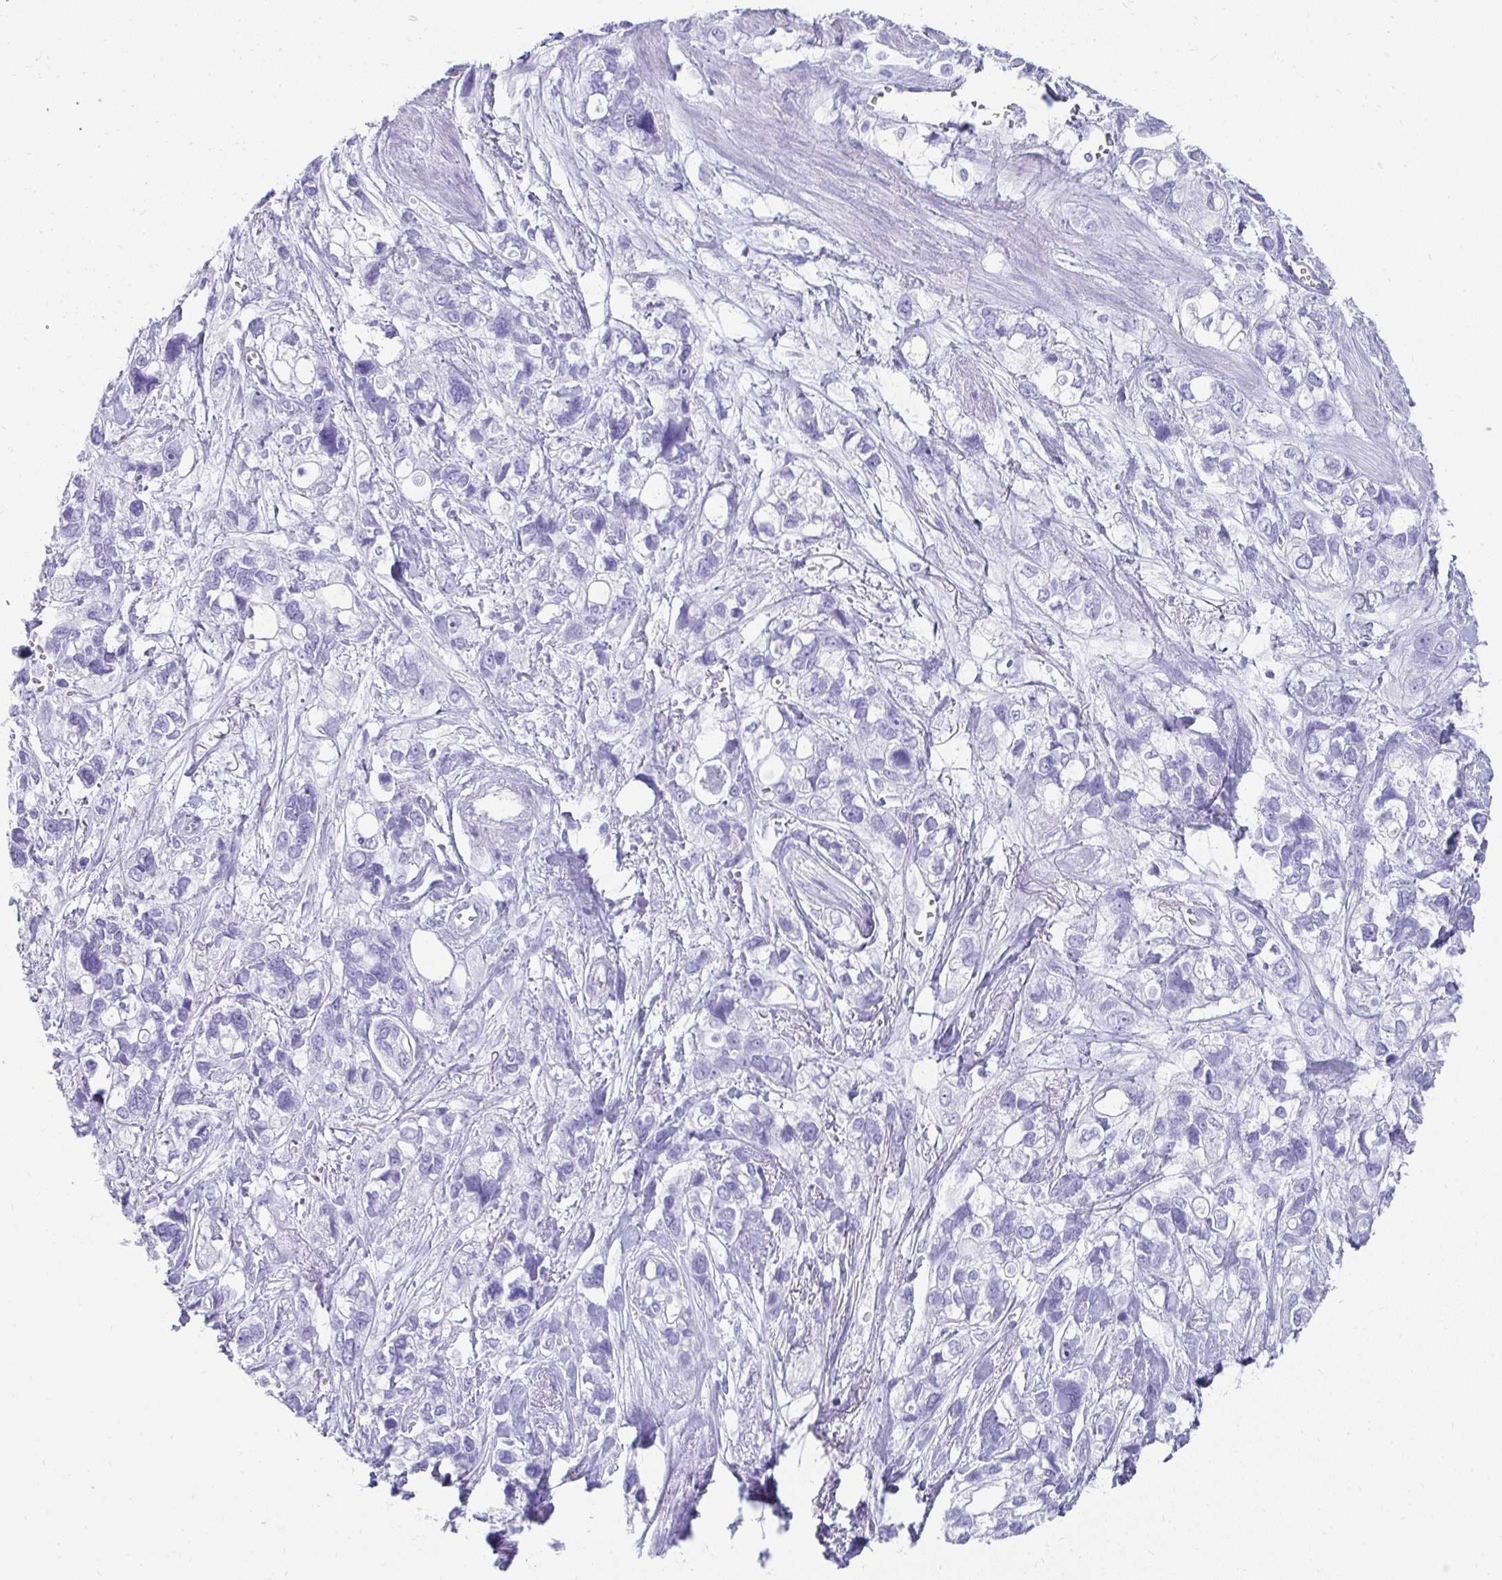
{"staining": {"intensity": "negative", "quantity": "none", "location": "none"}, "tissue": "stomach cancer", "cell_type": "Tumor cells", "image_type": "cancer", "snomed": [{"axis": "morphology", "description": "Adenocarcinoma, NOS"}, {"axis": "topography", "description": "Stomach, upper"}], "caption": "Adenocarcinoma (stomach) stained for a protein using immunohistochemistry shows no positivity tumor cells.", "gene": "TNNT1", "patient": {"sex": "female", "age": 81}}